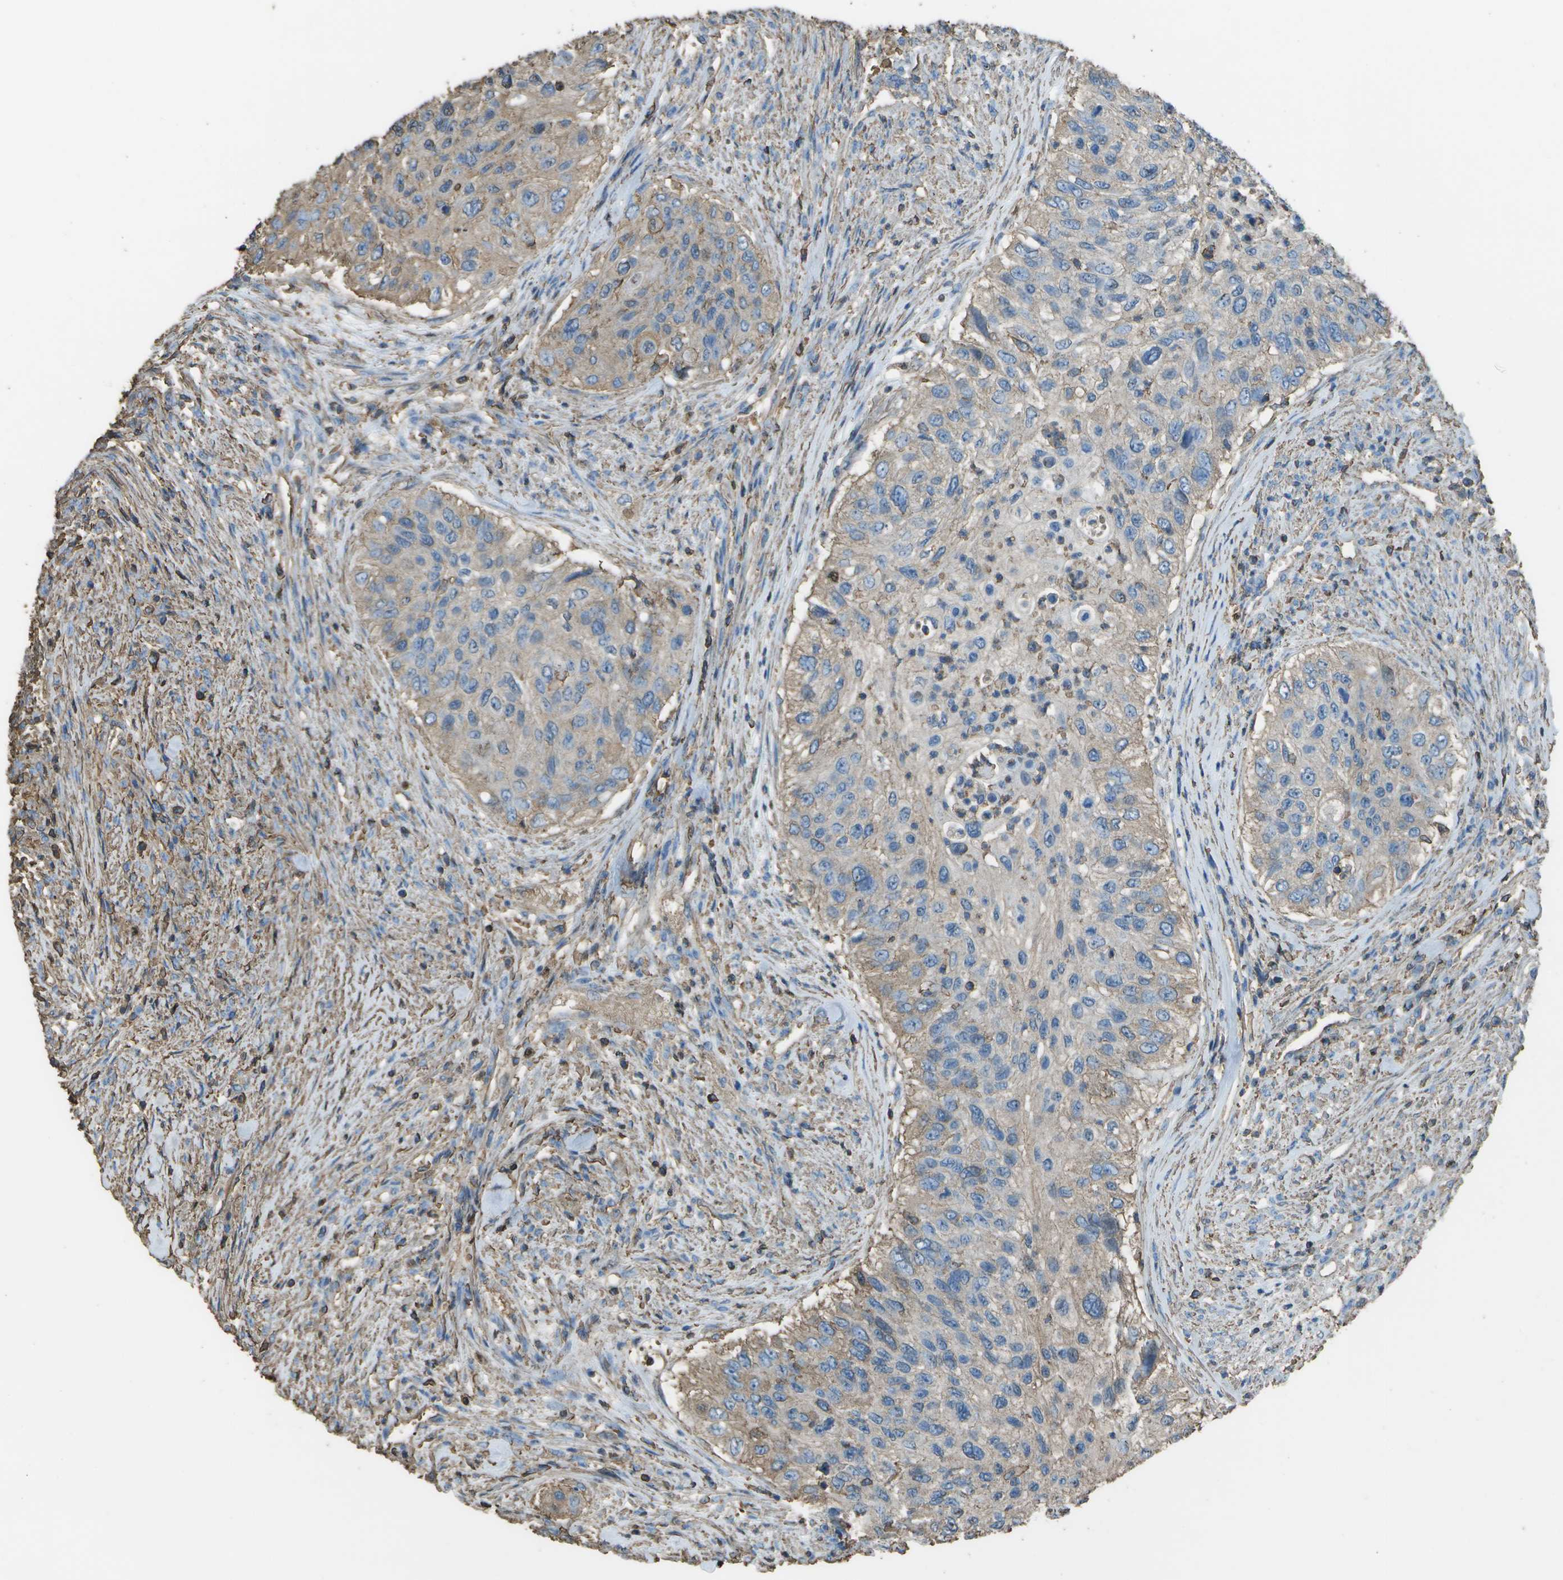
{"staining": {"intensity": "weak", "quantity": "25%-75%", "location": "cytoplasmic/membranous"}, "tissue": "urothelial cancer", "cell_type": "Tumor cells", "image_type": "cancer", "snomed": [{"axis": "morphology", "description": "Urothelial carcinoma, High grade"}, {"axis": "topography", "description": "Urinary bladder"}], "caption": "Immunohistochemical staining of human urothelial cancer displays low levels of weak cytoplasmic/membranous protein positivity in approximately 25%-75% of tumor cells.", "gene": "CYP4F11", "patient": {"sex": "female", "age": 60}}